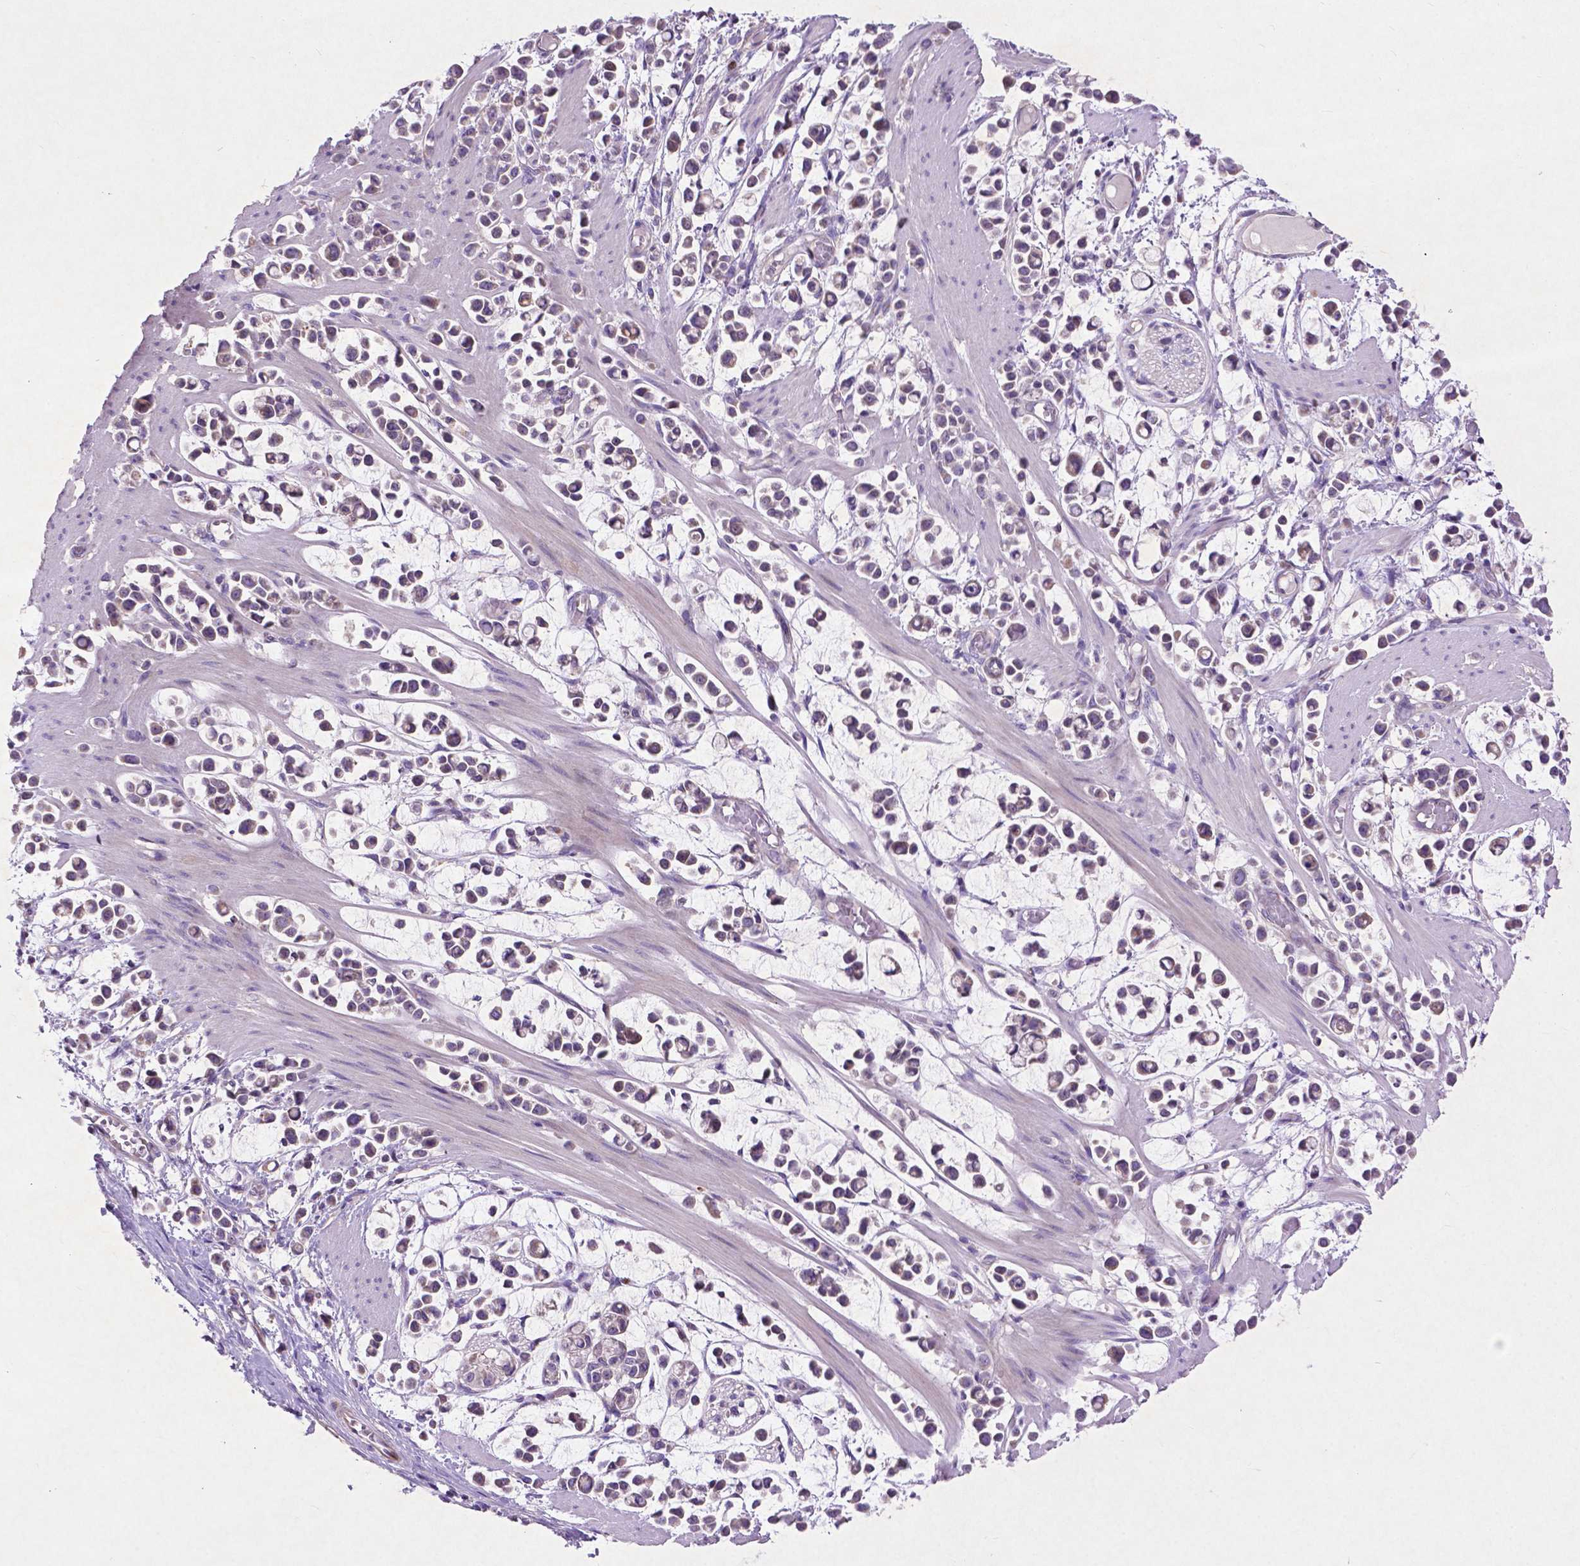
{"staining": {"intensity": "weak", "quantity": "25%-75%", "location": "cytoplasmic/membranous"}, "tissue": "stomach cancer", "cell_type": "Tumor cells", "image_type": "cancer", "snomed": [{"axis": "morphology", "description": "Adenocarcinoma, NOS"}, {"axis": "topography", "description": "Stomach"}], "caption": "Immunohistochemistry histopathology image of neoplastic tissue: human stomach cancer stained using IHC exhibits low levels of weak protein expression localized specifically in the cytoplasmic/membranous of tumor cells, appearing as a cytoplasmic/membranous brown color.", "gene": "ATG4D", "patient": {"sex": "male", "age": 82}}